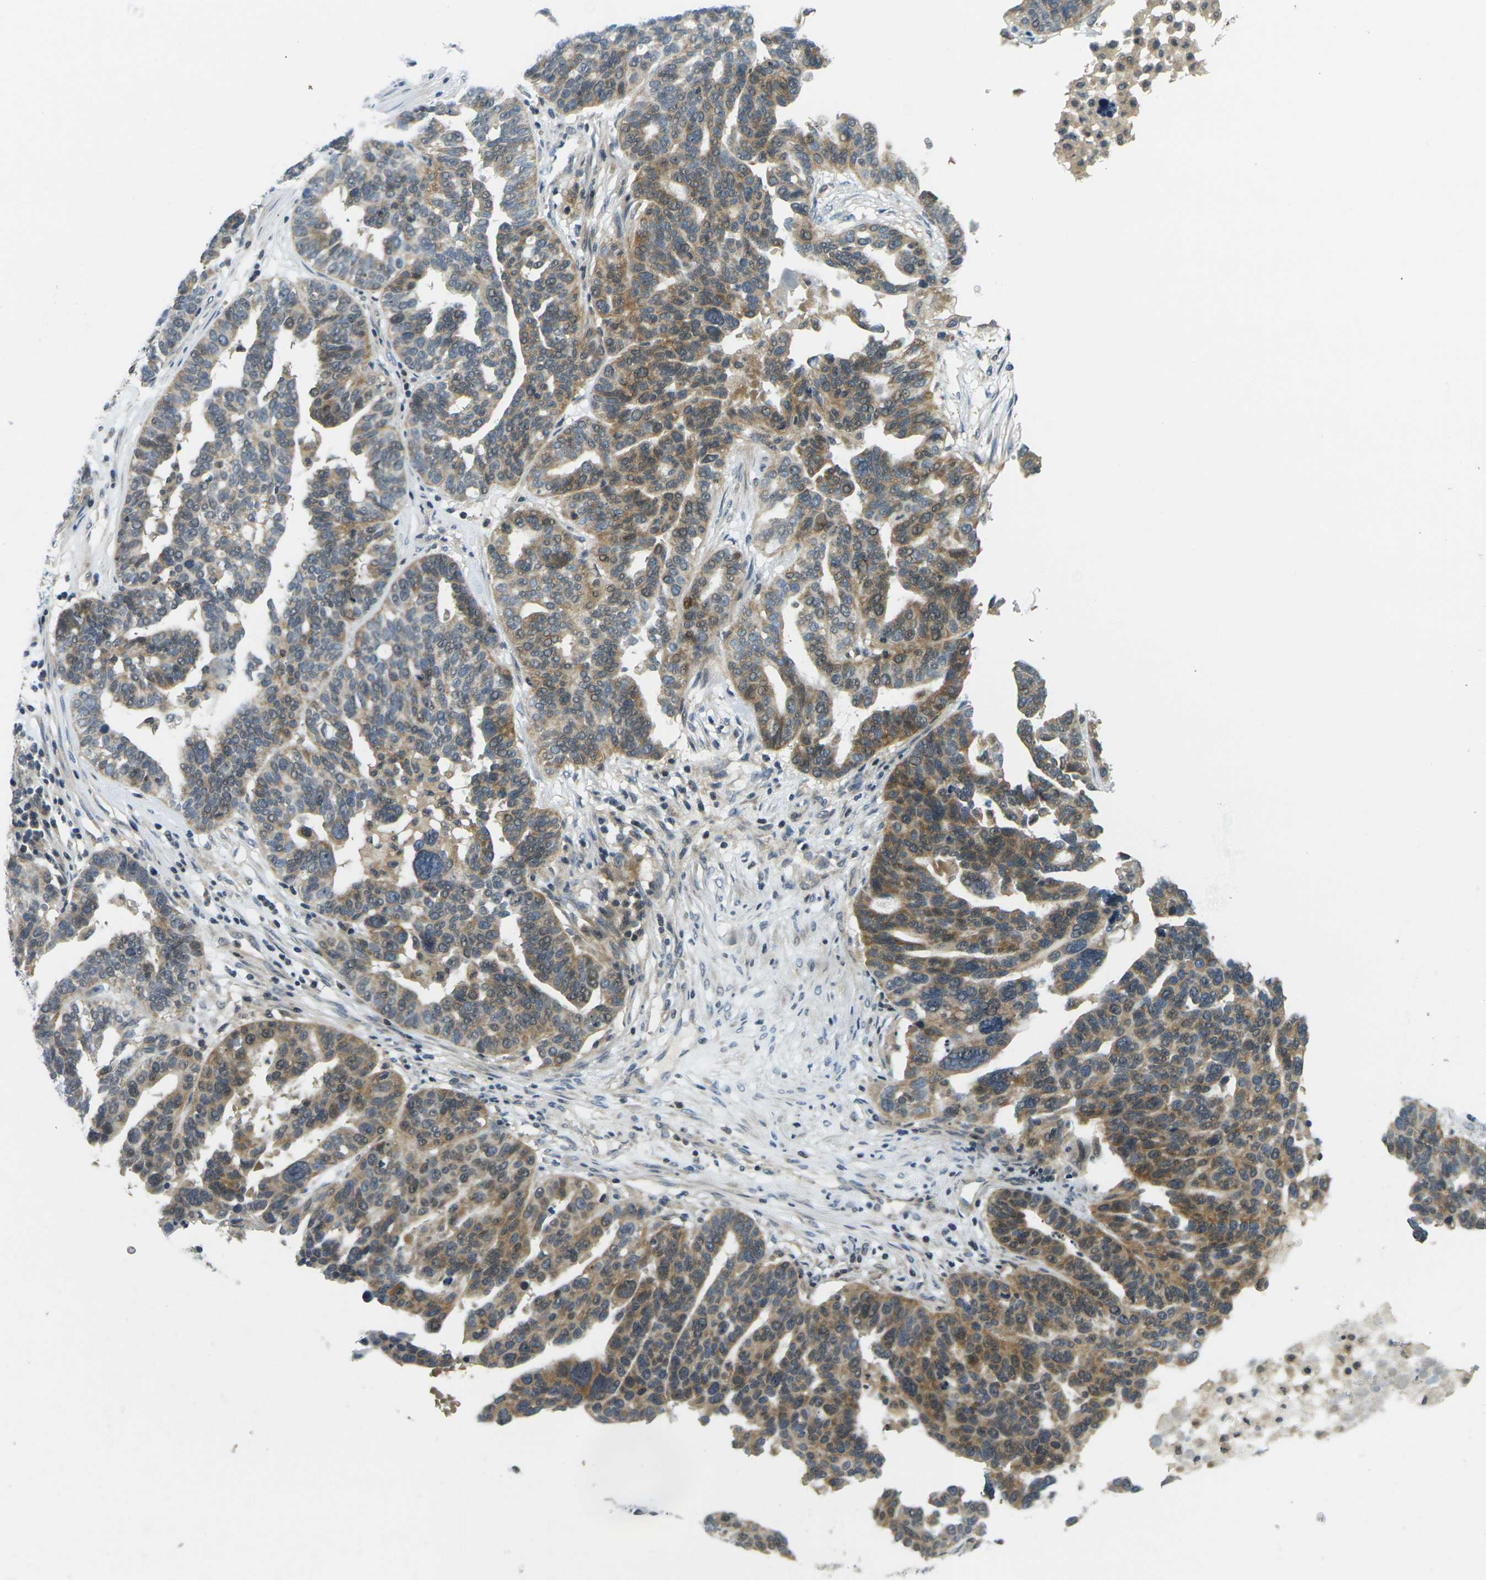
{"staining": {"intensity": "moderate", "quantity": ">75%", "location": "cytoplasmic/membranous"}, "tissue": "ovarian cancer", "cell_type": "Tumor cells", "image_type": "cancer", "snomed": [{"axis": "morphology", "description": "Cystadenocarcinoma, serous, NOS"}, {"axis": "topography", "description": "Ovary"}], "caption": "DAB immunohistochemical staining of human ovarian cancer displays moderate cytoplasmic/membranous protein positivity in approximately >75% of tumor cells.", "gene": "KLHL8", "patient": {"sex": "female", "age": 59}}